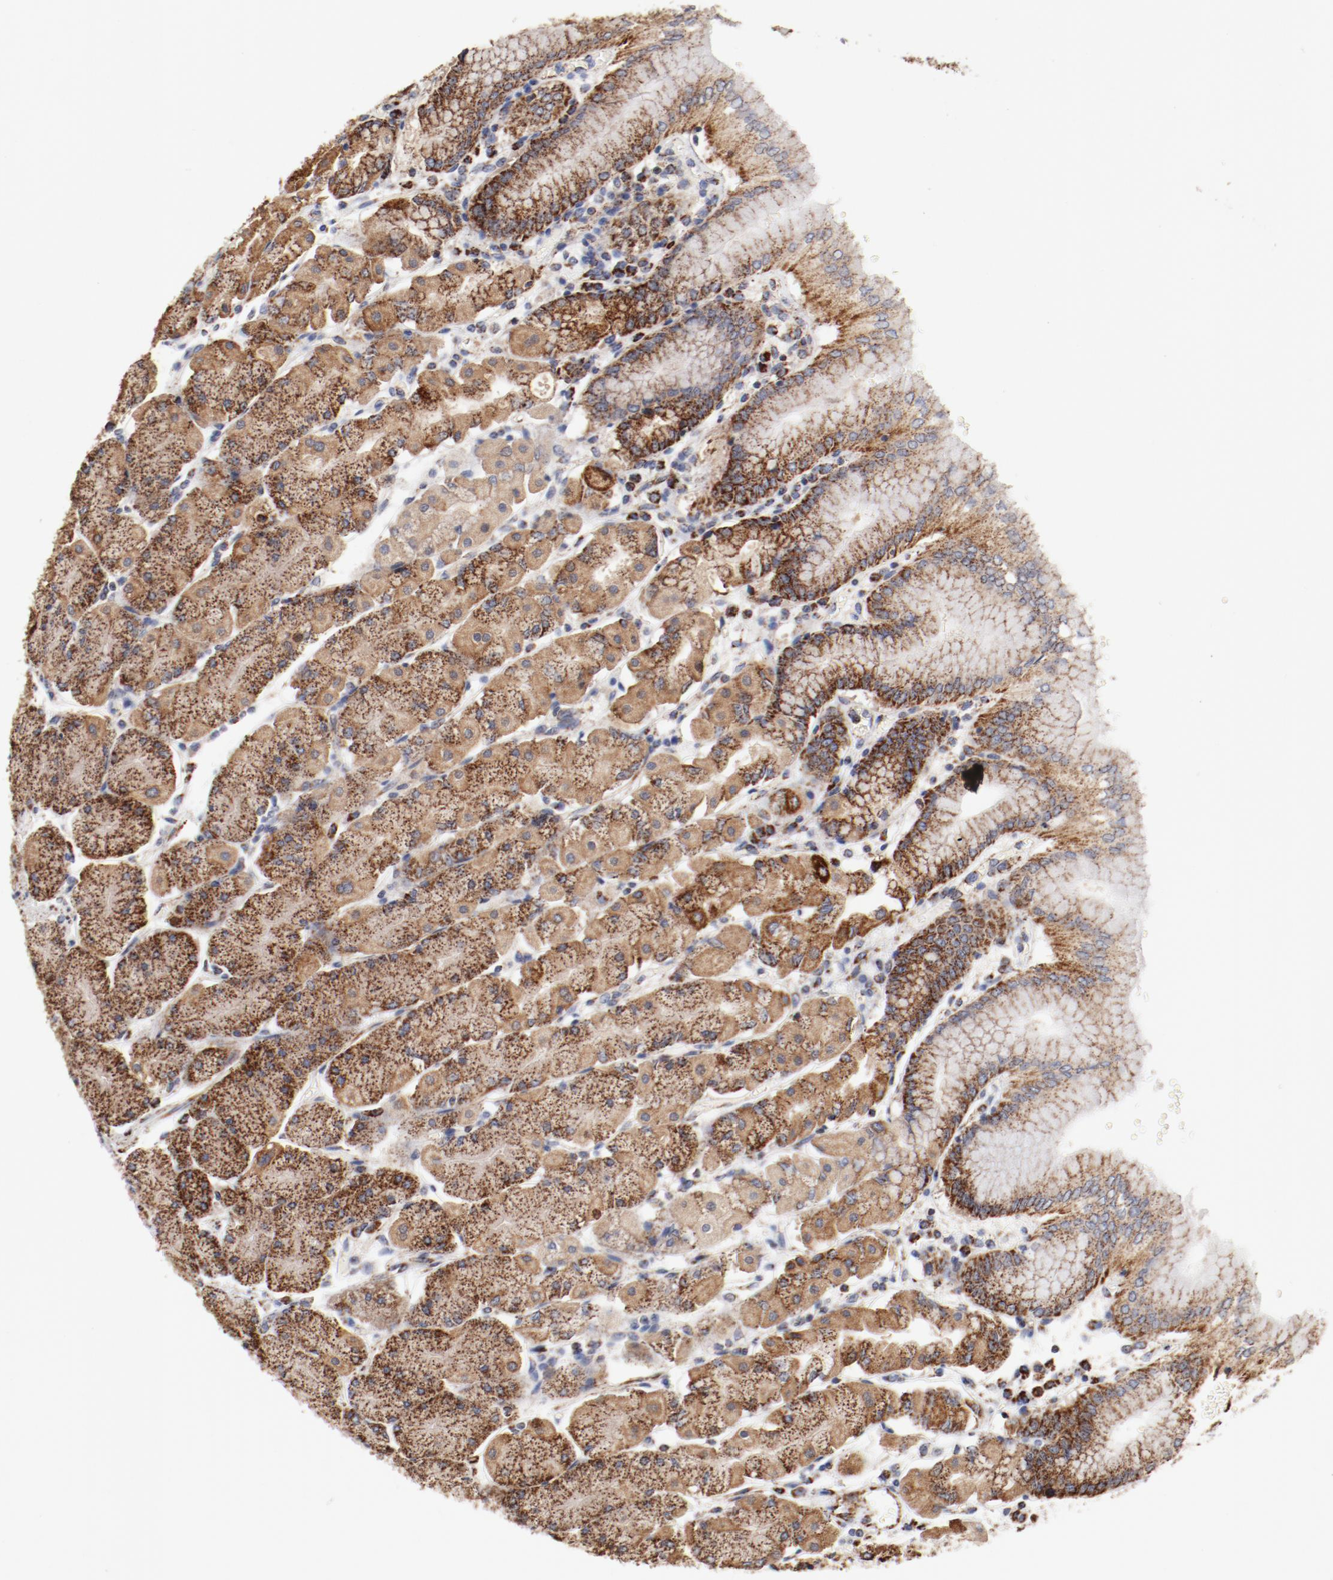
{"staining": {"intensity": "moderate", "quantity": ">75%", "location": "cytoplasmic/membranous"}, "tissue": "stomach", "cell_type": "Glandular cells", "image_type": "normal", "snomed": [{"axis": "morphology", "description": "Normal tissue, NOS"}, {"axis": "topography", "description": "Stomach, upper"}, {"axis": "topography", "description": "Stomach"}], "caption": "Immunohistochemistry image of normal stomach: stomach stained using immunohistochemistry (IHC) displays medium levels of moderate protein expression localized specifically in the cytoplasmic/membranous of glandular cells, appearing as a cytoplasmic/membranous brown color.", "gene": "NDUFV2", "patient": {"sex": "male", "age": 76}}